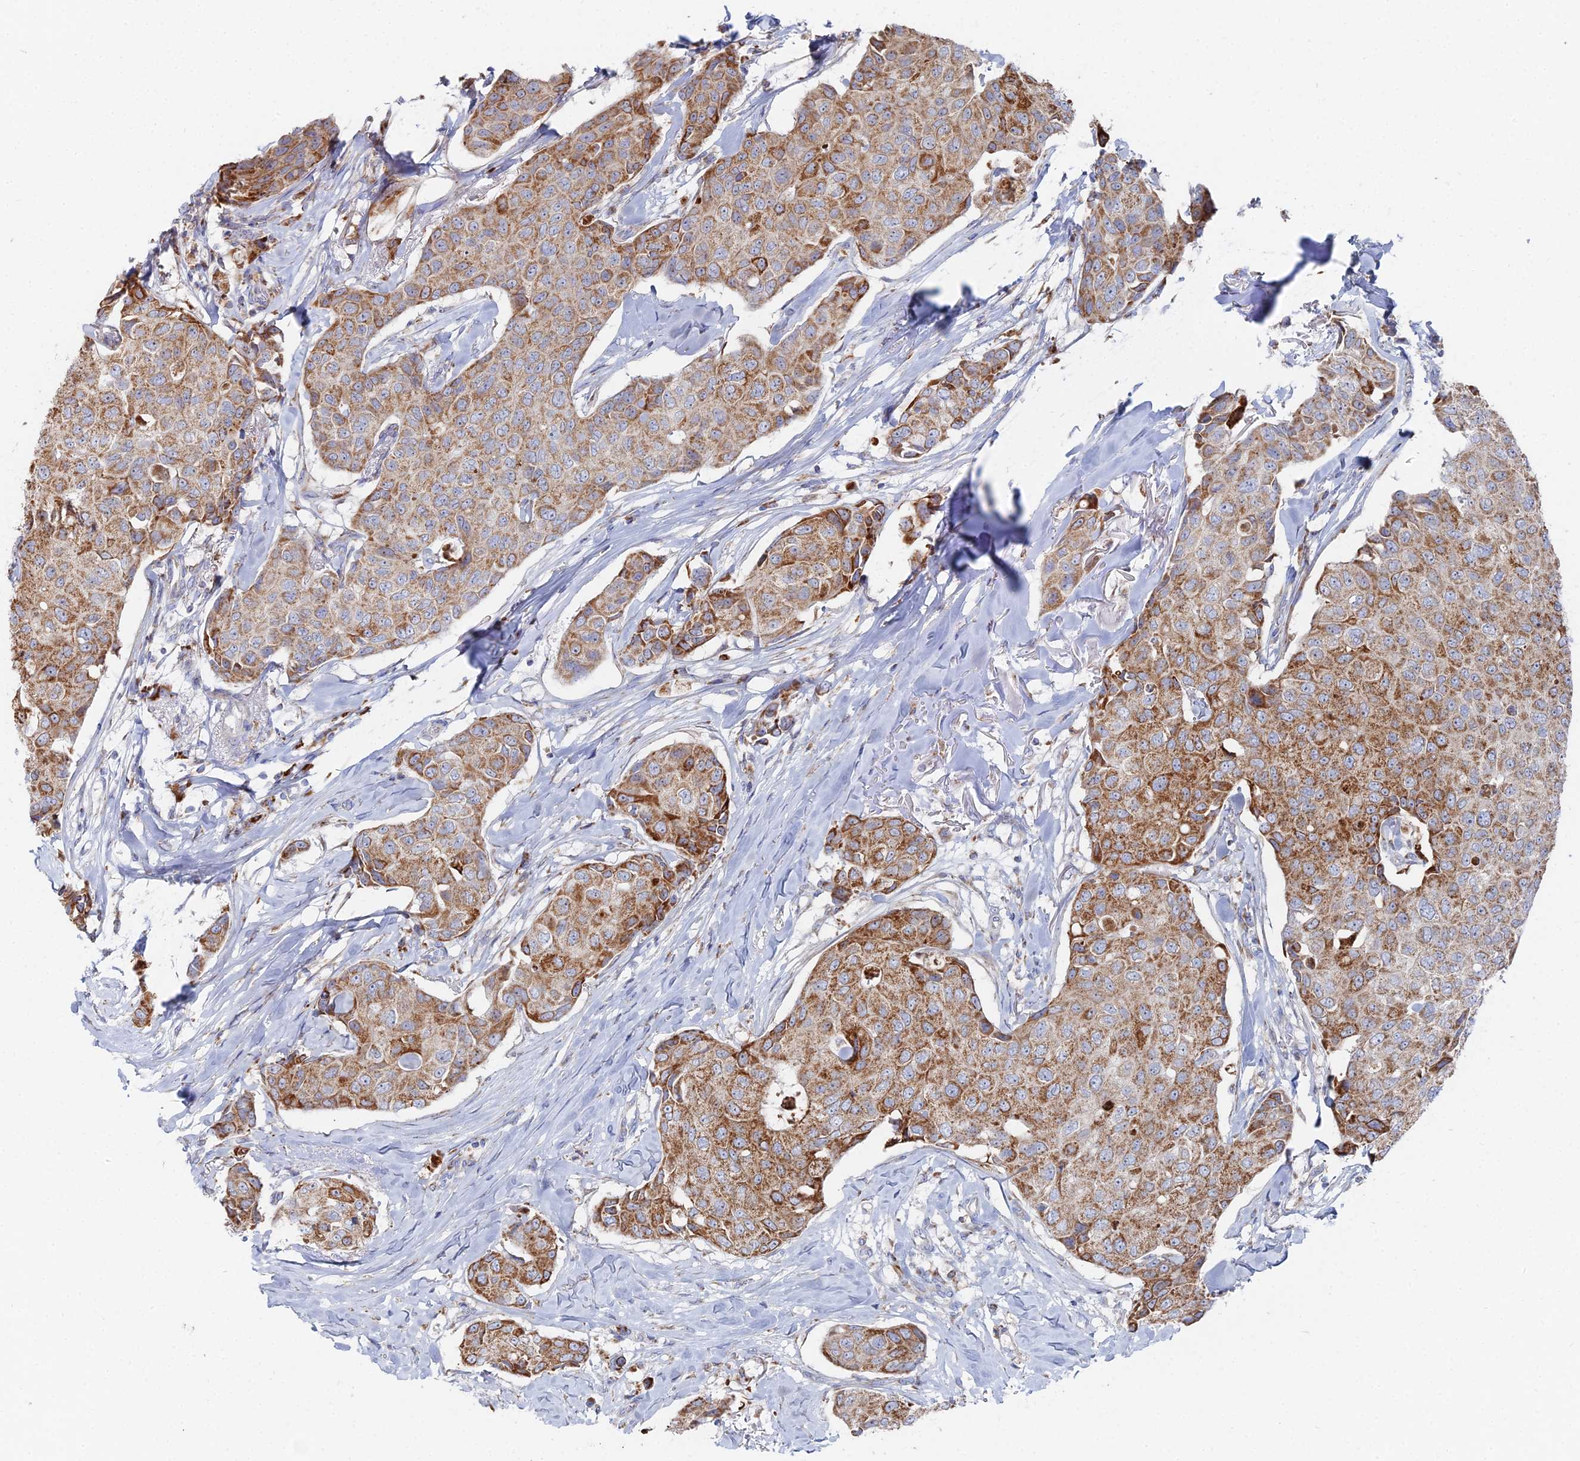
{"staining": {"intensity": "moderate", "quantity": ">75%", "location": "cytoplasmic/membranous"}, "tissue": "breast cancer", "cell_type": "Tumor cells", "image_type": "cancer", "snomed": [{"axis": "morphology", "description": "Duct carcinoma"}, {"axis": "topography", "description": "Breast"}], "caption": "Moderate cytoplasmic/membranous expression is seen in about >75% of tumor cells in breast cancer.", "gene": "MPC1", "patient": {"sex": "female", "age": 80}}